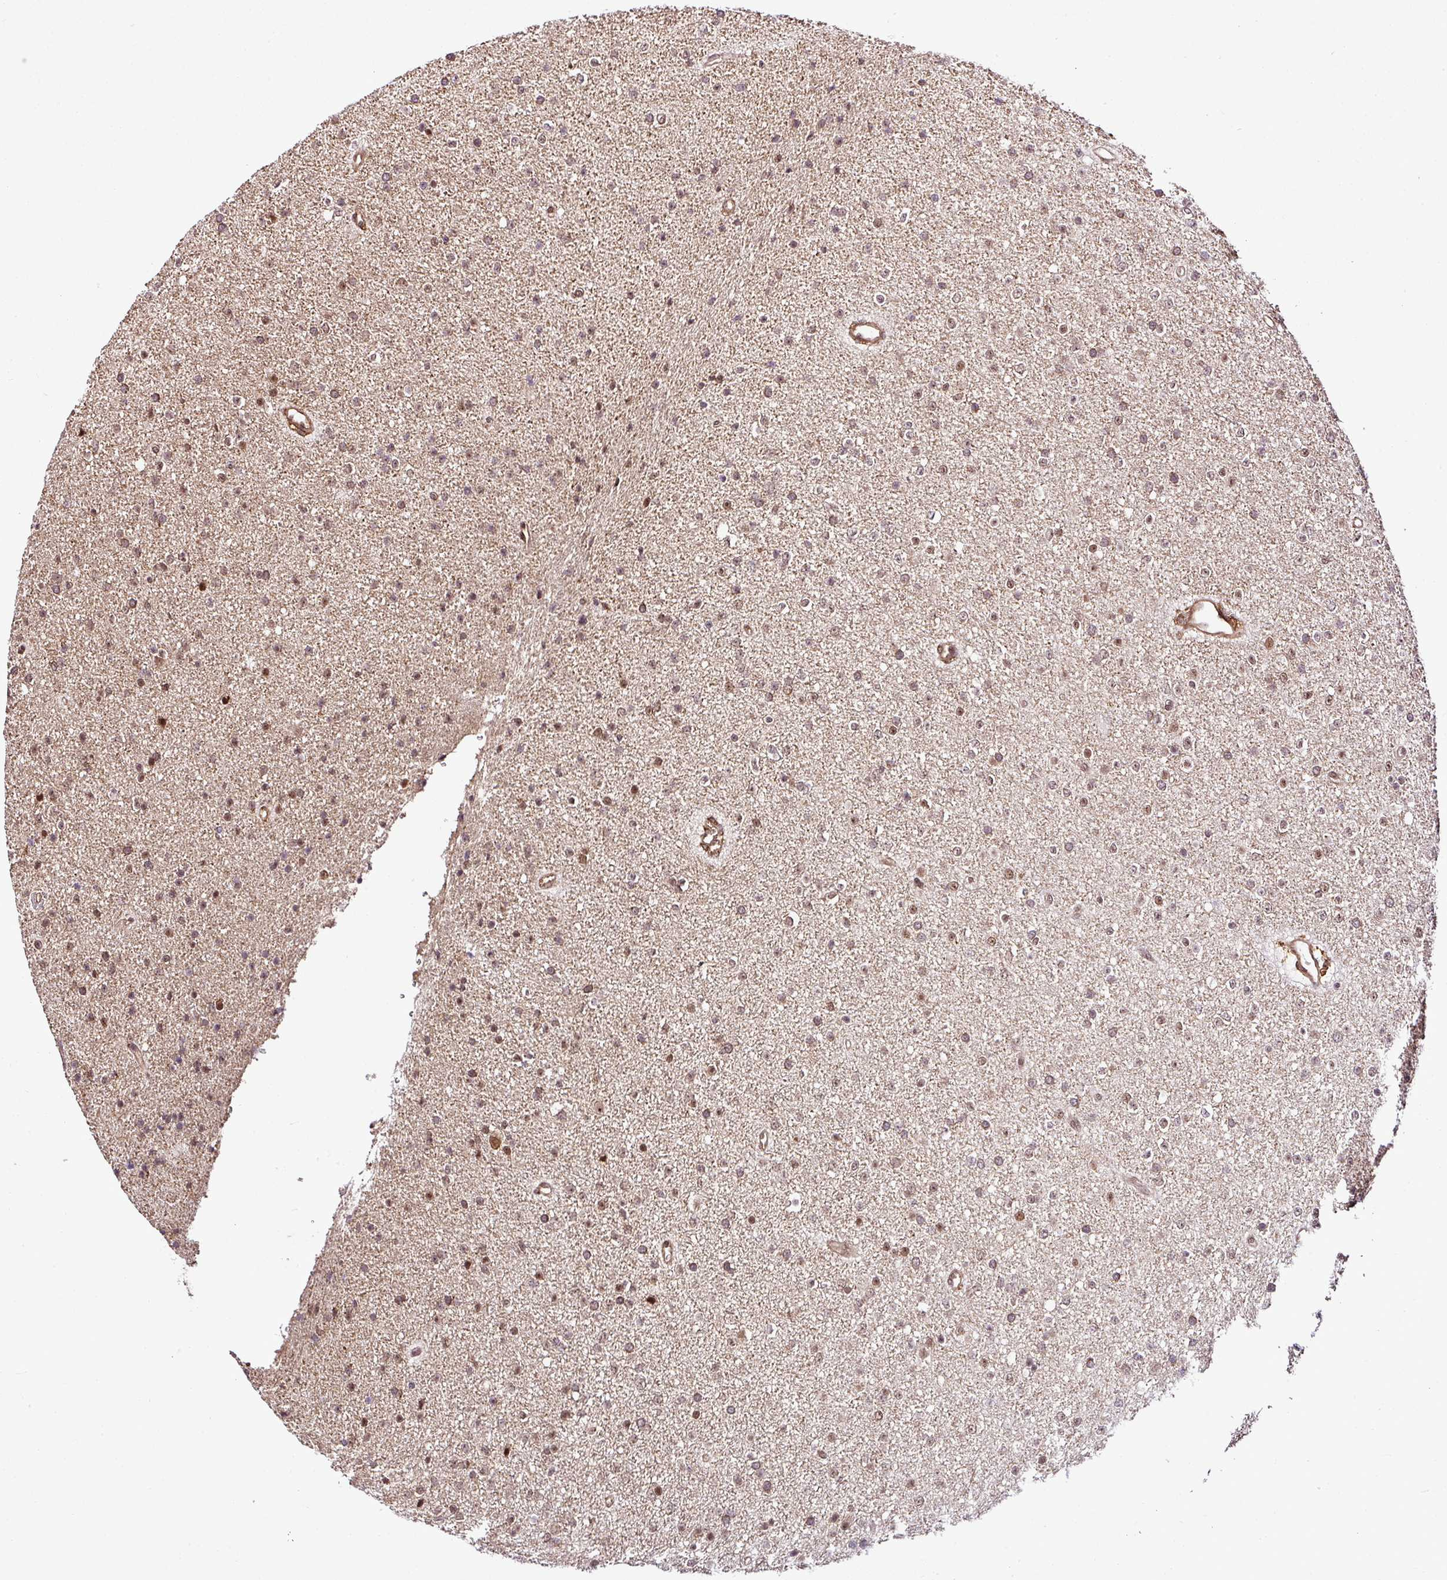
{"staining": {"intensity": "moderate", "quantity": ">75%", "location": "cytoplasmic/membranous,nuclear"}, "tissue": "glioma", "cell_type": "Tumor cells", "image_type": "cancer", "snomed": [{"axis": "morphology", "description": "Glioma, malignant, Low grade"}, {"axis": "topography", "description": "Brain"}], "caption": "A histopathology image of human malignant glioma (low-grade) stained for a protein reveals moderate cytoplasmic/membranous and nuclear brown staining in tumor cells.", "gene": "FAM153A", "patient": {"sex": "female", "age": 34}}